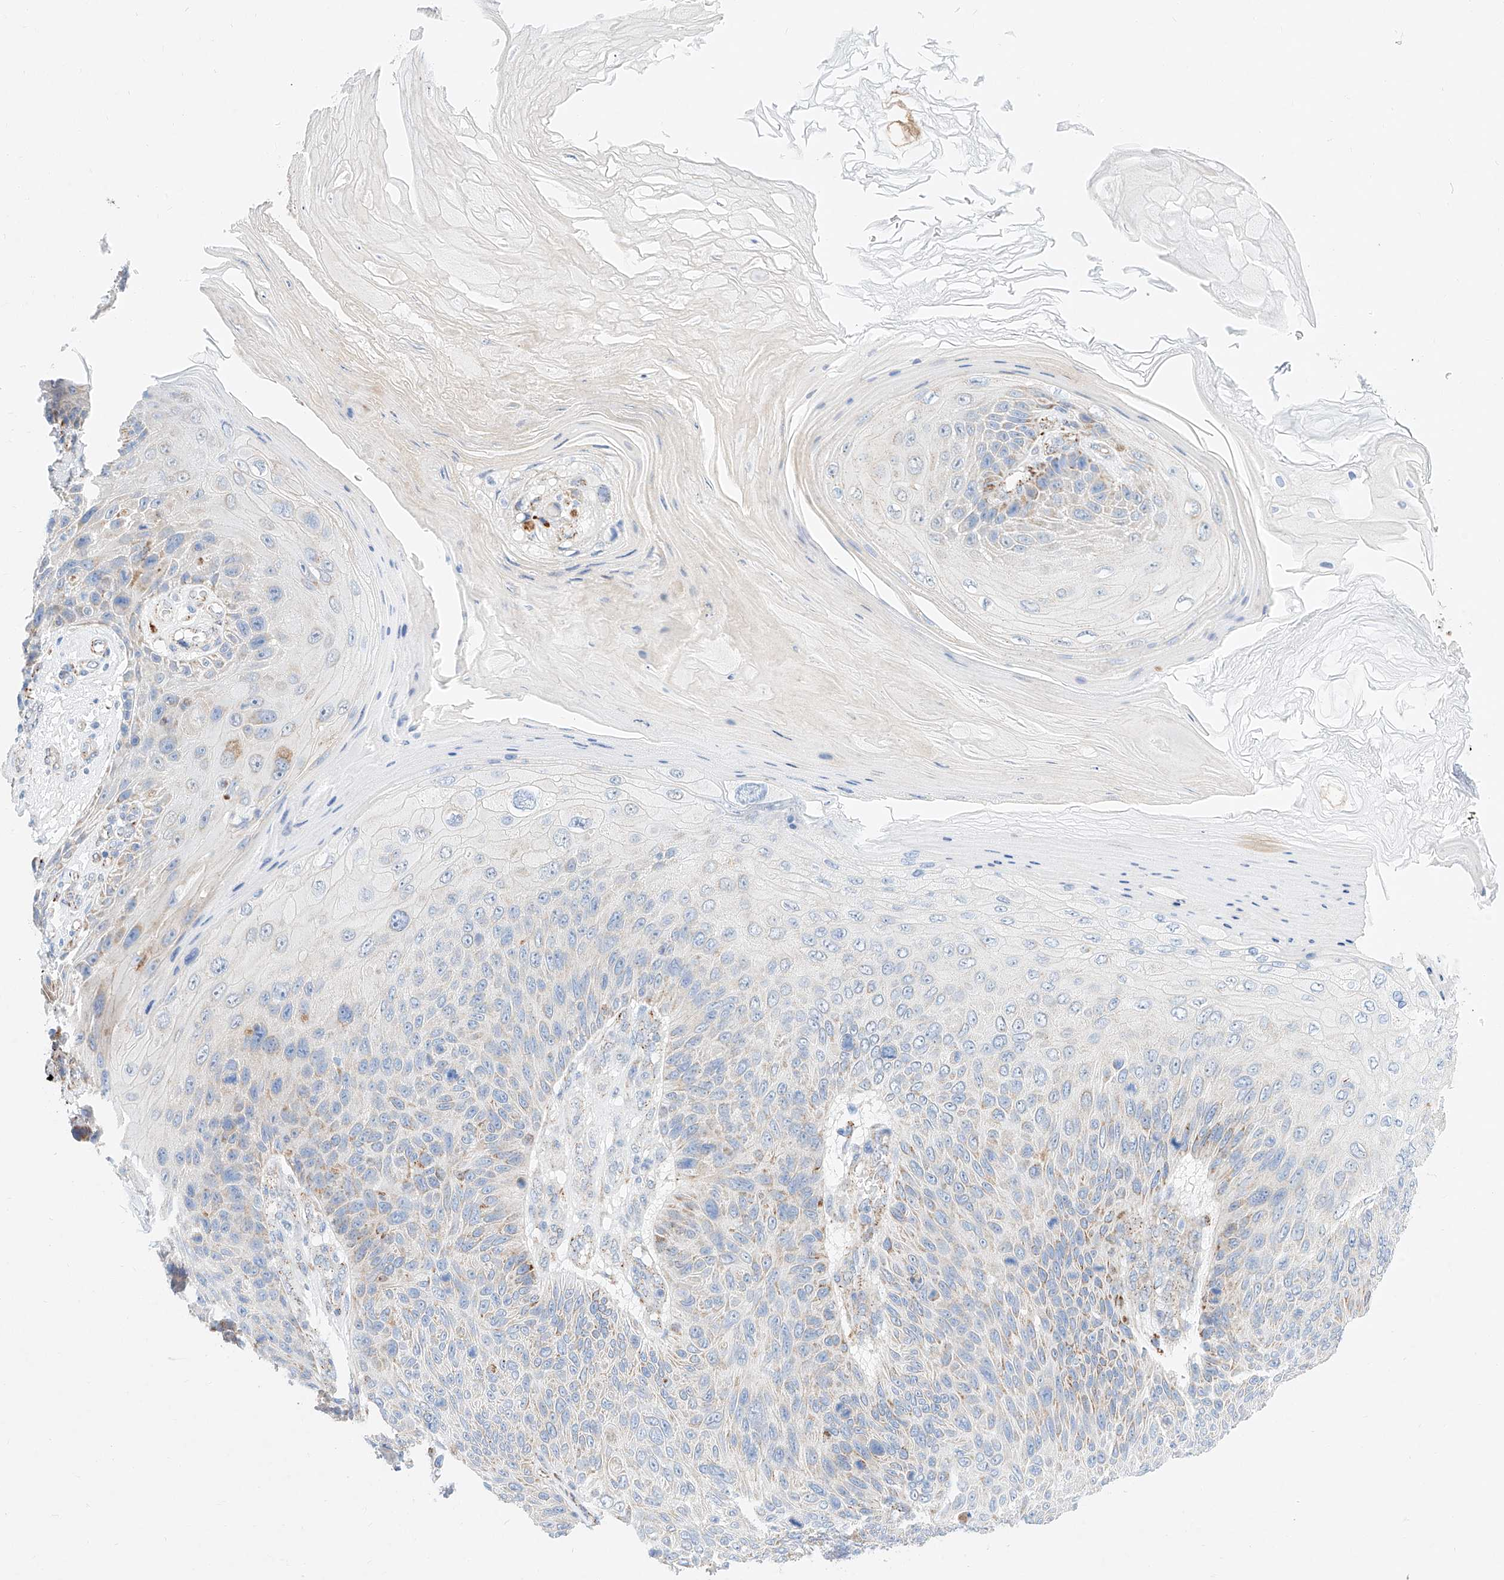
{"staining": {"intensity": "weak", "quantity": "<25%", "location": "cytoplasmic/membranous"}, "tissue": "skin cancer", "cell_type": "Tumor cells", "image_type": "cancer", "snomed": [{"axis": "morphology", "description": "Squamous cell carcinoma, NOS"}, {"axis": "topography", "description": "Skin"}], "caption": "Squamous cell carcinoma (skin) was stained to show a protein in brown. There is no significant positivity in tumor cells.", "gene": "C6orf62", "patient": {"sex": "female", "age": 88}}